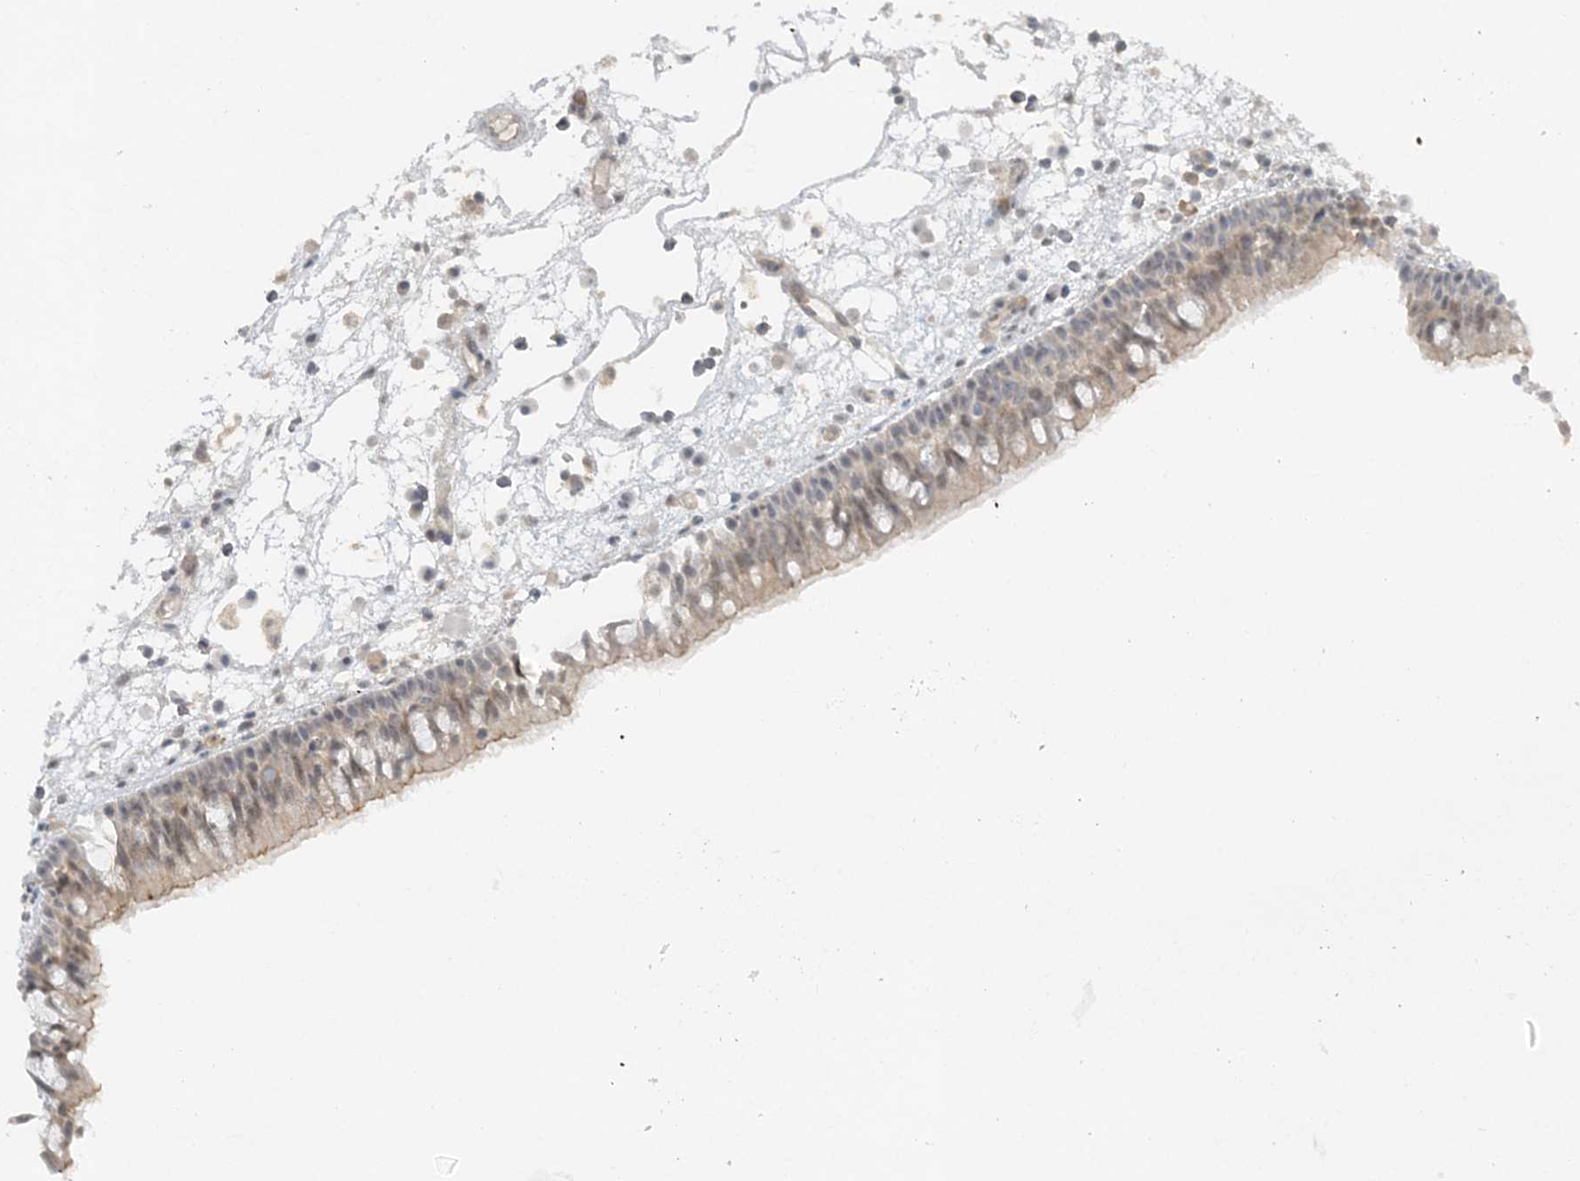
{"staining": {"intensity": "weak", "quantity": "<25%", "location": "cytoplasmic/membranous"}, "tissue": "nasopharynx", "cell_type": "Respiratory epithelial cells", "image_type": "normal", "snomed": [{"axis": "morphology", "description": "Normal tissue, NOS"}, {"axis": "morphology", "description": "Inflammation, NOS"}, {"axis": "morphology", "description": "Malignant melanoma, Metastatic site"}, {"axis": "topography", "description": "Nasopharynx"}], "caption": "This is an IHC histopathology image of normal human nasopharynx. There is no staining in respiratory epithelial cells.", "gene": "ATP11A", "patient": {"sex": "male", "age": 70}}